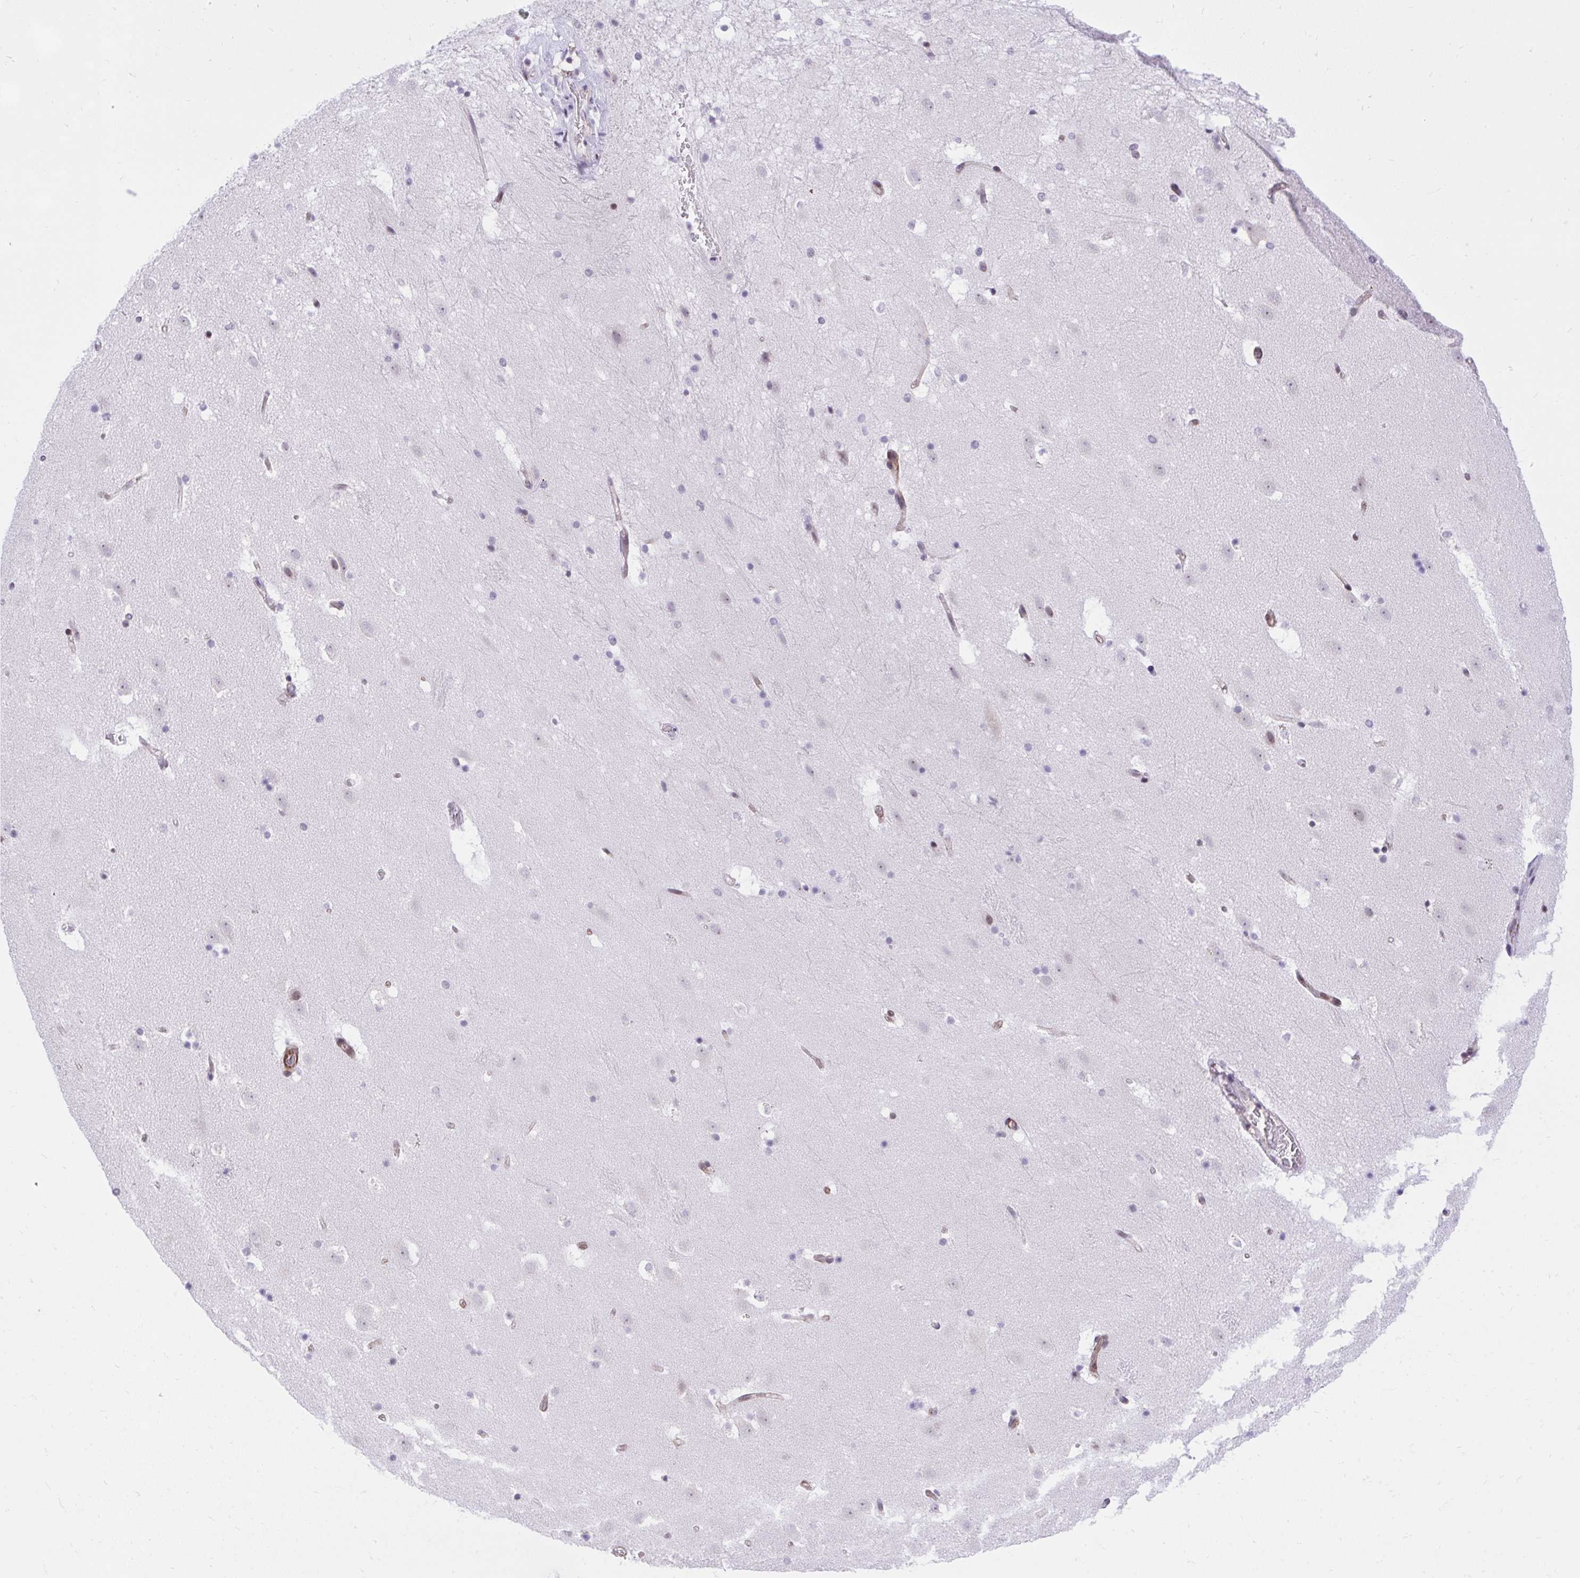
{"staining": {"intensity": "negative", "quantity": "none", "location": "none"}, "tissue": "caudate", "cell_type": "Glial cells", "image_type": "normal", "snomed": [{"axis": "morphology", "description": "Normal tissue, NOS"}, {"axis": "topography", "description": "Lateral ventricle wall"}], "caption": "Micrograph shows no significant protein expression in glial cells of normal caudate.", "gene": "KCNN4", "patient": {"sex": "male", "age": 37}}